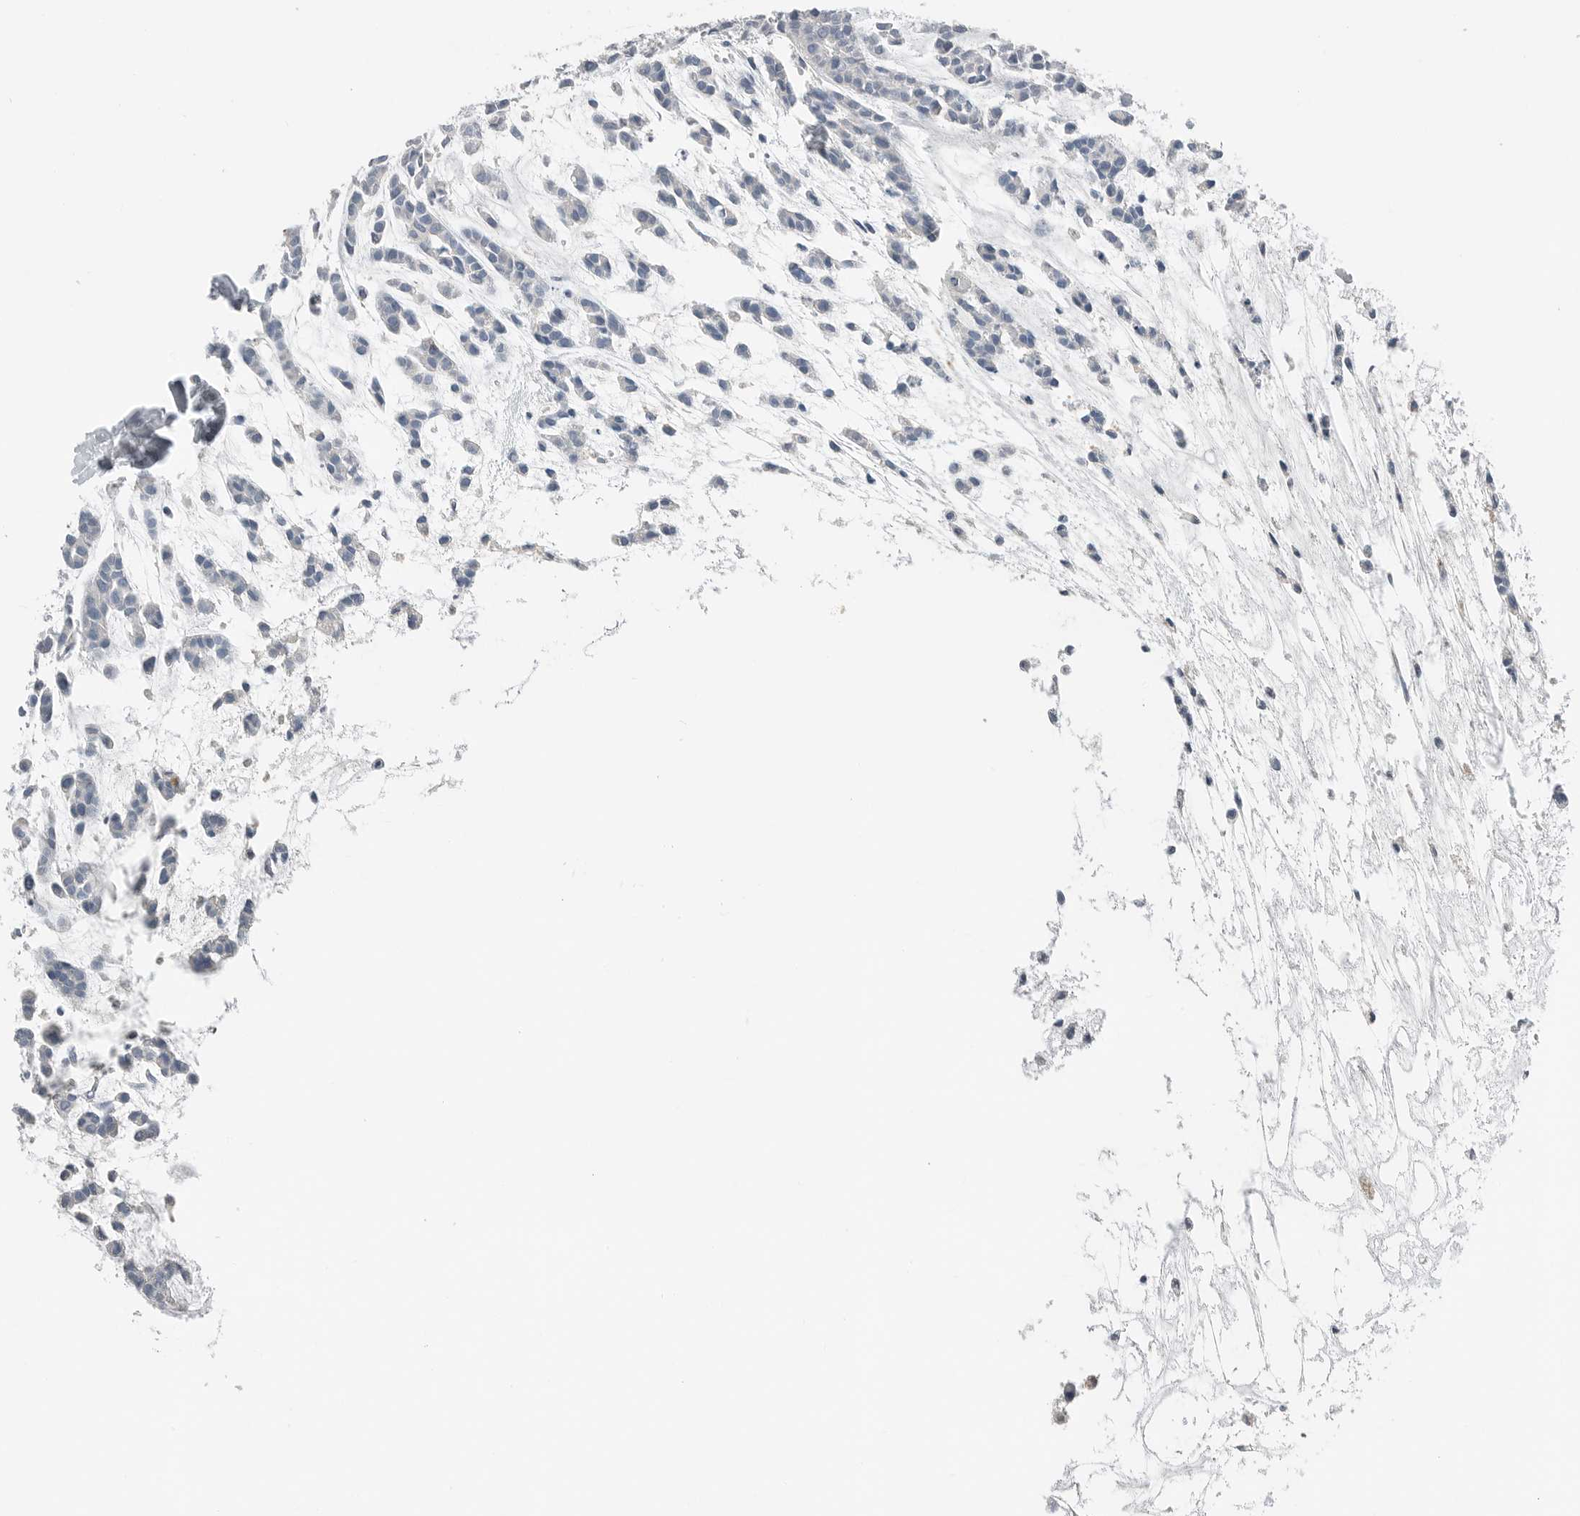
{"staining": {"intensity": "negative", "quantity": "none", "location": "none"}, "tissue": "head and neck cancer", "cell_type": "Tumor cells", "image_type": "cancer", "snomed": [{"axis": "morphology", "description": "Adenocarcinoma, NOS"}, {"axis": "morphology", "description": "Adenoma, NOS"}, {"axis": "topography", "description": "Head-Neck"}], "caption": "Human head and neck adenoma stained for a protein using immunohistochemistry displays no expression in tumor cells.", "gene": "SERPINB7", "patient": {"sex": "female", "age": 55}}